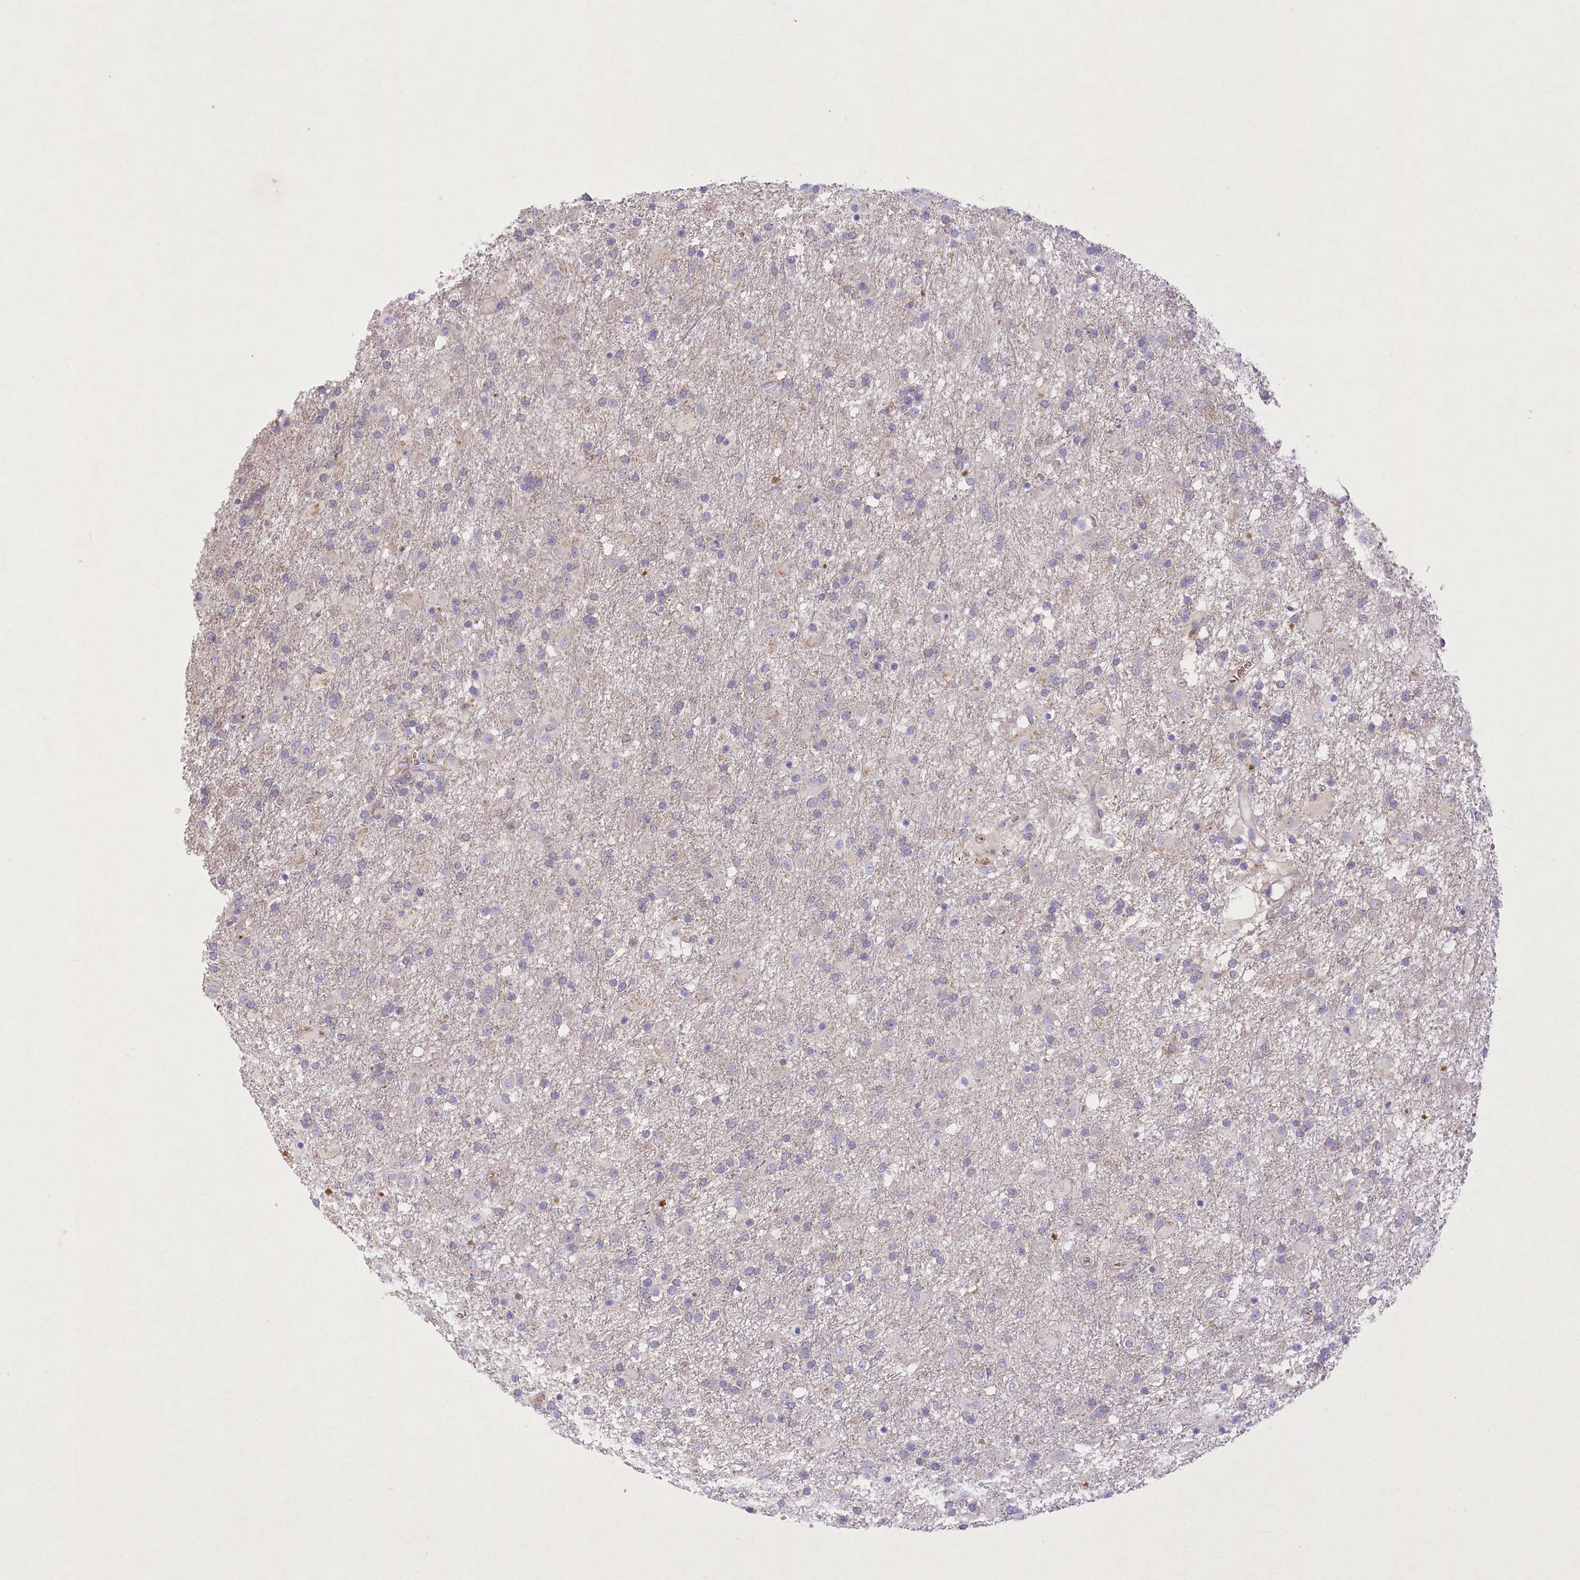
{"staining": {"intensity": "negative", "quantity": "none", "location": "none"}, "tissue": "glioma", "cell_type": "Tumor cells", "image_type": "cancer", "snomed": [{"axis": "morphology", "description": "Glioma, malignant, Low grade"}, {"axis": "topography", "description": "Brain"}], "caption": "DAB (3,3'-diaminobenzidine) immunohistochemical staining of human malignant glioma (low-grade) exhibits no significant staining in tumor cells.", "gene": "PRSS53", "patient": {"sex": "male", "age": 65}}